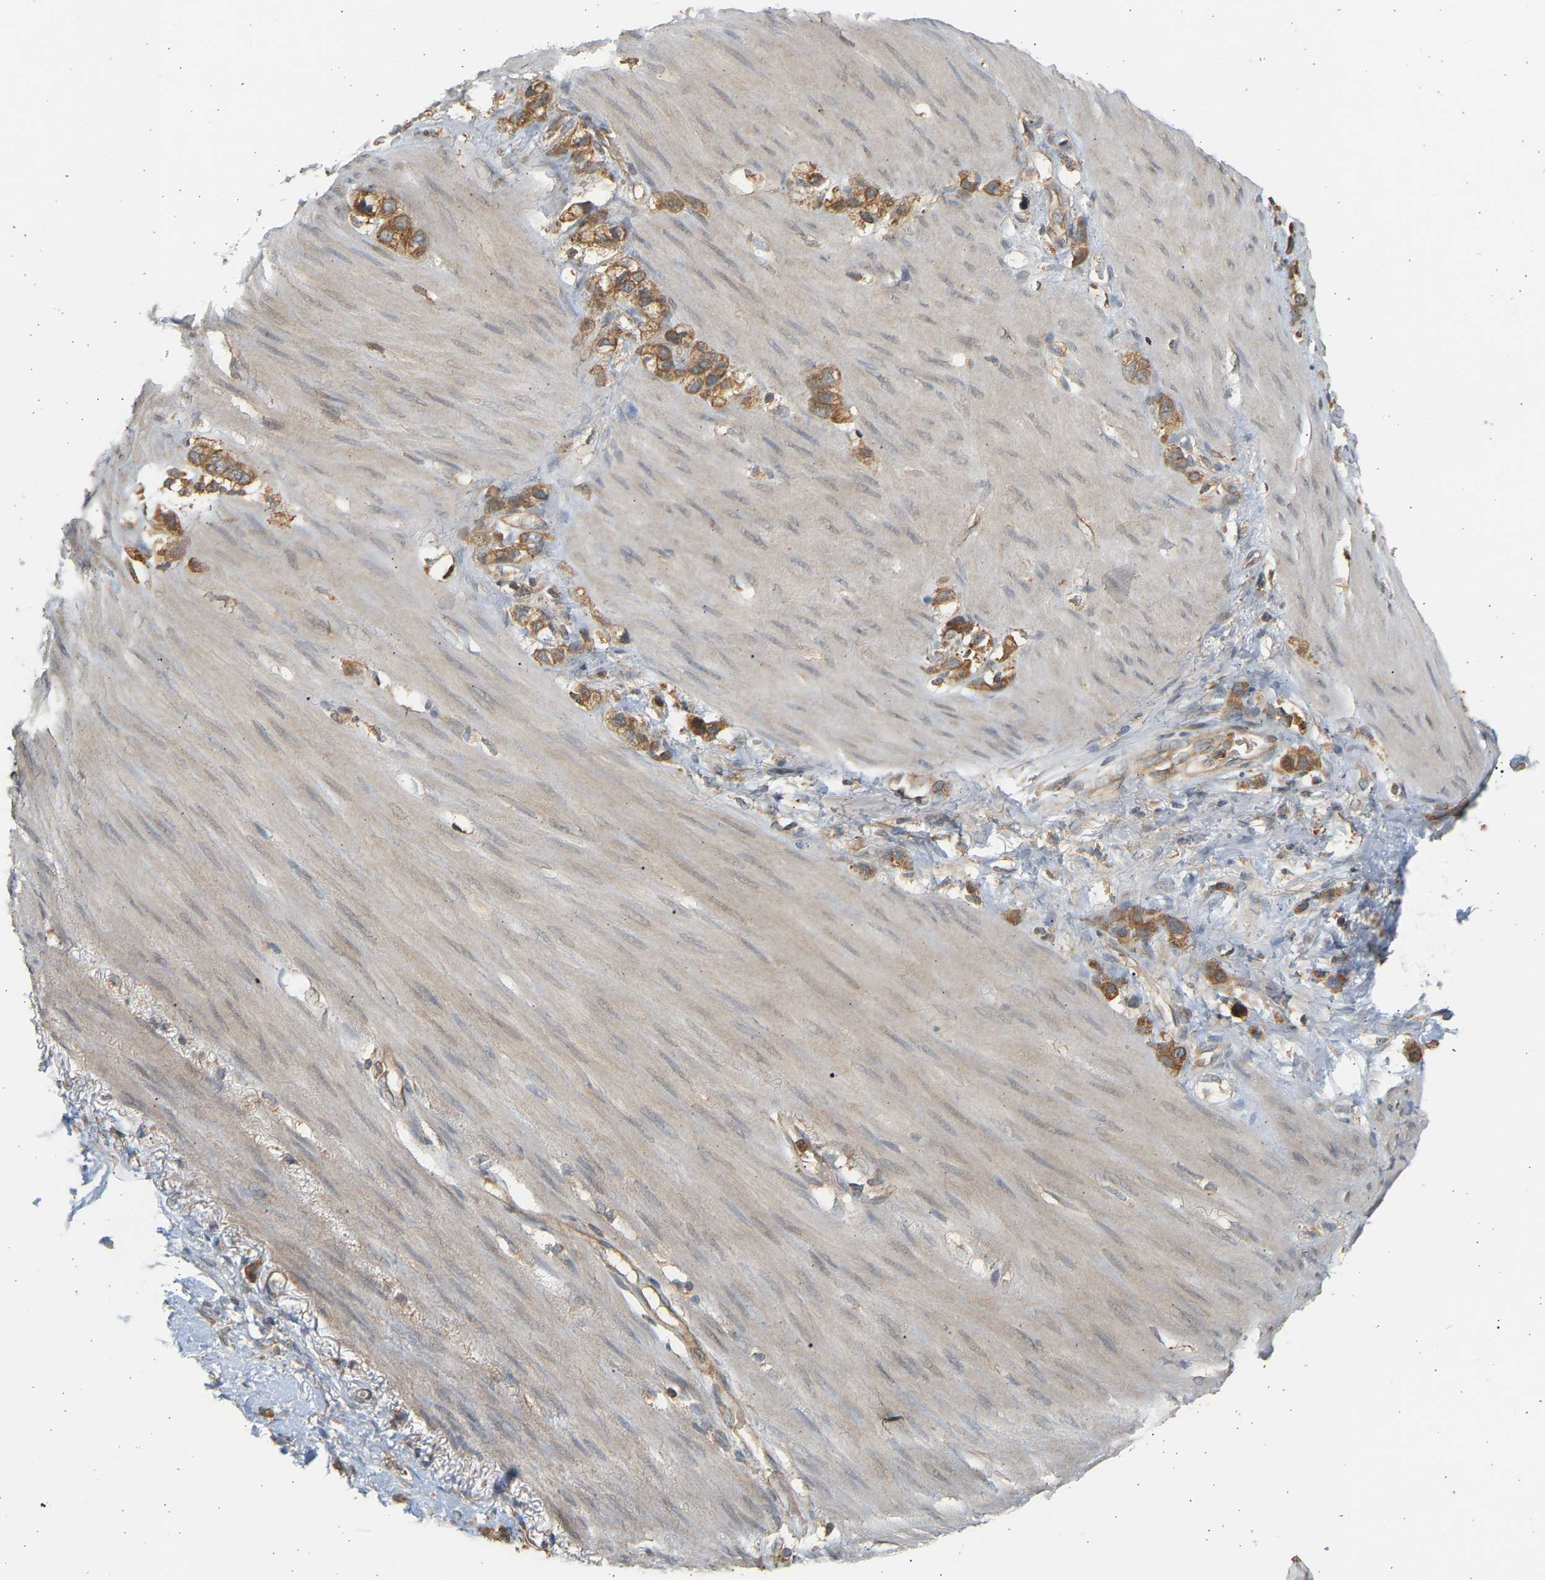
{"staining": {"intensity": "moderate", "quantity": ">75%", "location": "cytoplasmic/membranous"}, "tissue": "stomach cancer", "cell_type": "Tumor cells", "image_type": "cancer", "snomed": [{"axis": "morphology", "description": "Normal tissue, NOS"}, {"axis": "morphology", "description": "Adenocarcinoma, NOS"}, {"axis": "morphology", "description": "Adenocarcinoma, High grade"}, {"axis": "topography", "description": "Stomach, upper"}, {"axis": "topography", "description": "Stomach"}], "caption": "Human adenocarcinoma (stomach) stained with a protein marker displays moderate staining in tumor cells.", "gene": "B4GALT6", "patient": {"sex": "female", "age": 65}}